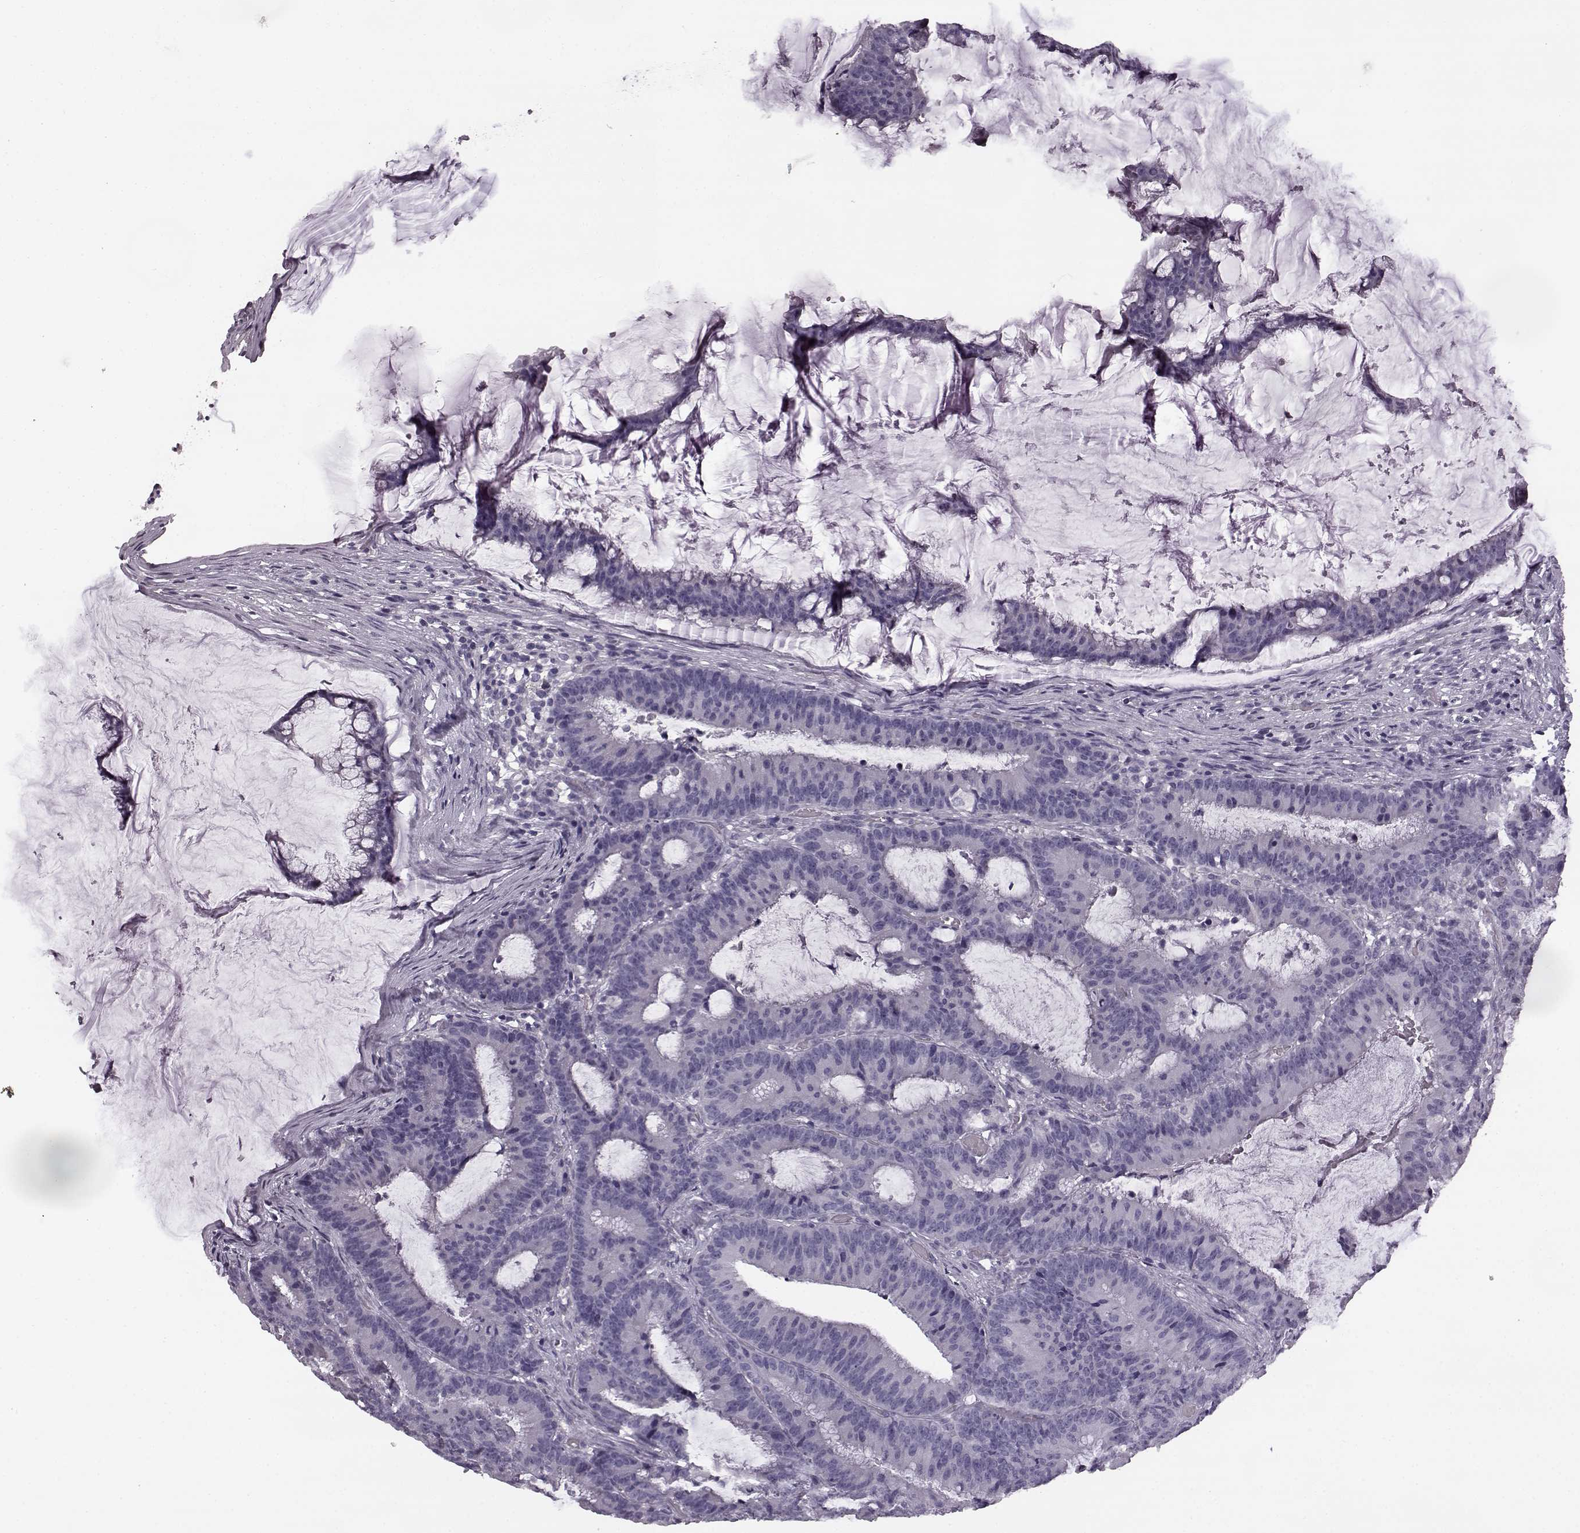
{"staining": {"intensity": "negative", "quantity": "none", "location": "none"}, "tissue": "colorectal cancer", "cell_type": "Tumor cells", "image_type": "cancer", "snomed": [{"axis": "morphology", "description": "Adenocarcinoma, NOS"}, {"axis": "topography", "description": "Colon"}], "caption": "The micrograph shows no staining of tumor cells in colorectal adenocarcinoma.", "gene": "ODAD4", "patient": {"sex": "female", "age": 78}}